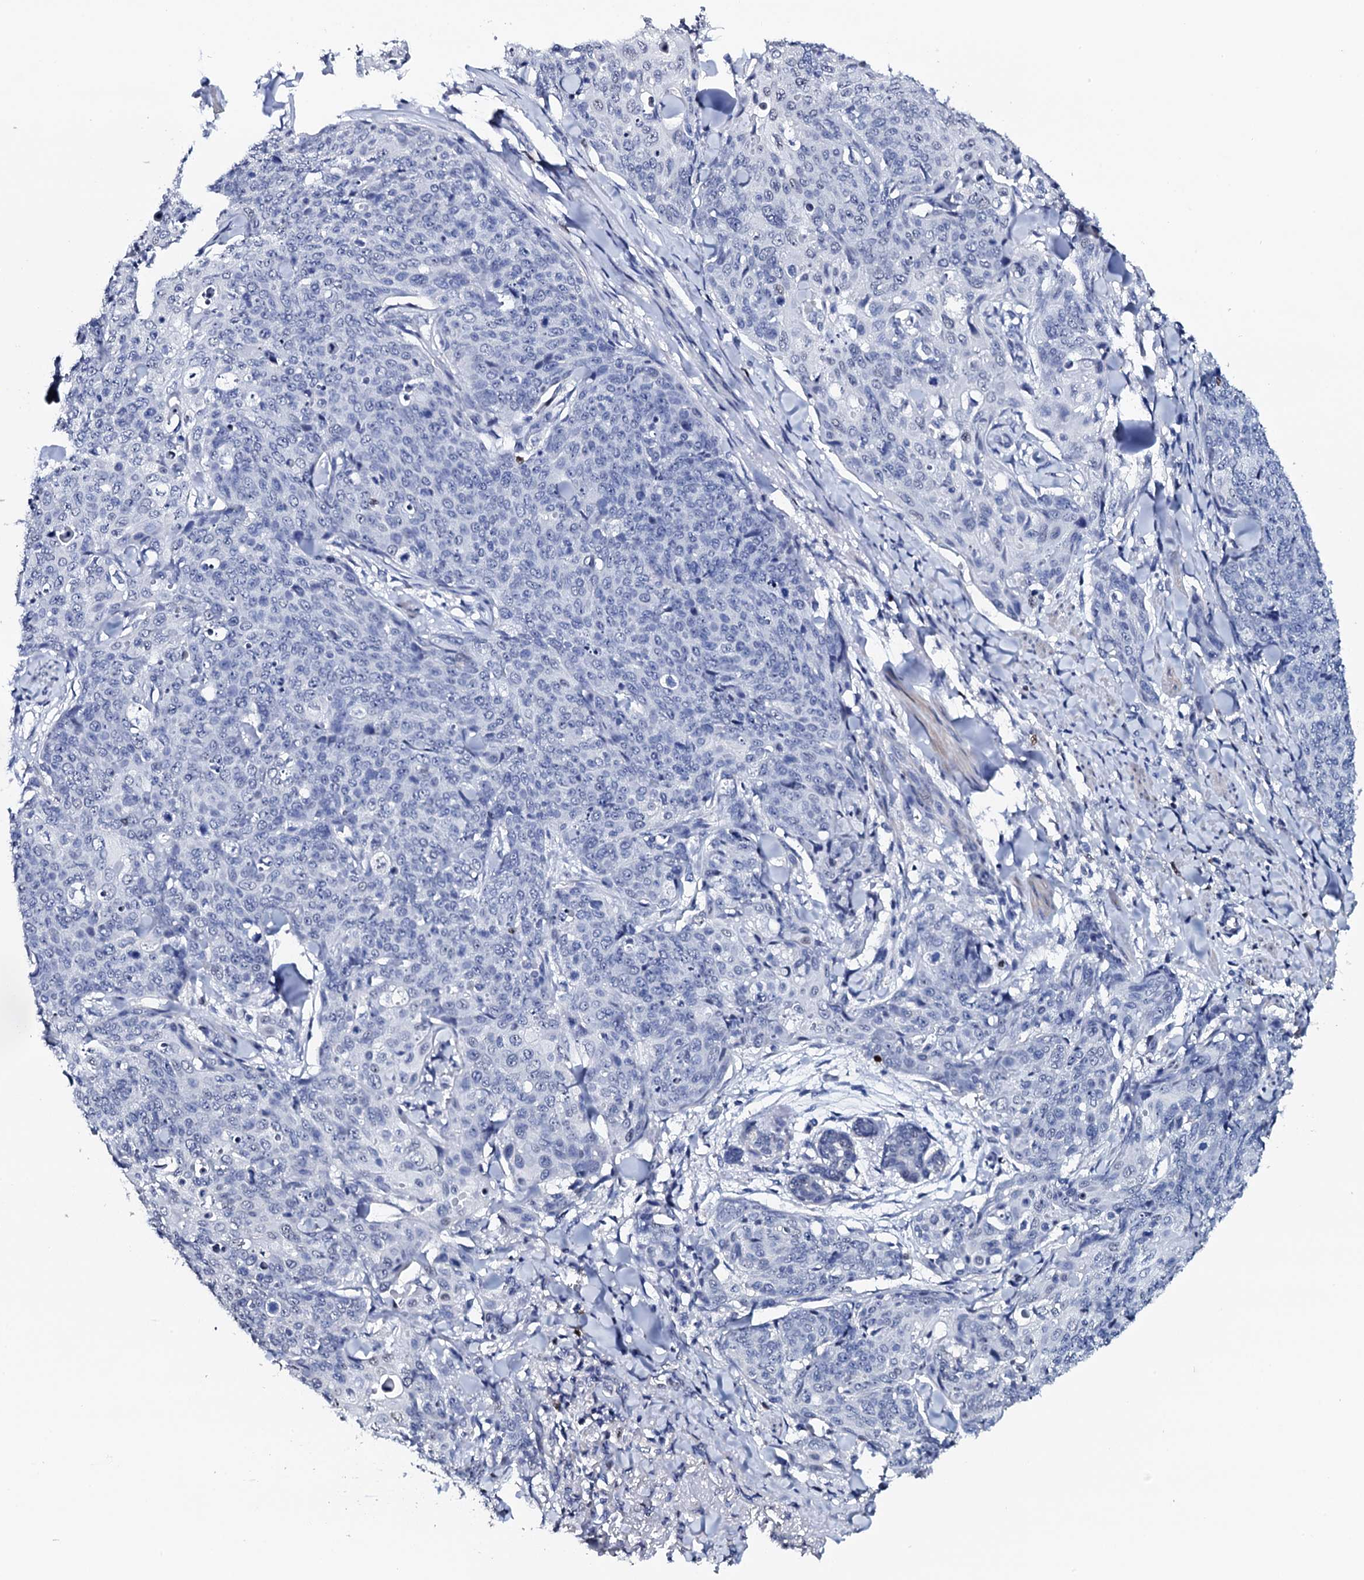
{"staining": {"intensity": "negative", "quantity": "none", "location": "none"}, "tissue": "skin cancer", "cell_type": "Tumor cells", "image_type": "cancer", "snomed": [{"axis": "morphology", "description": "Squamous cell carcinoma, NOS"}, {"axis": "topography", "description": "Skin"}, {"axis": "topography", "description": "Vulva"}], "caption": "An IHC histopathology image of skin squamous cell carcinoma is shown. There is no staining in tumor cells of skin squamous cell carcinoma.", "gene": "NPM2", "patient": {"sex": "female", "age": 85}}